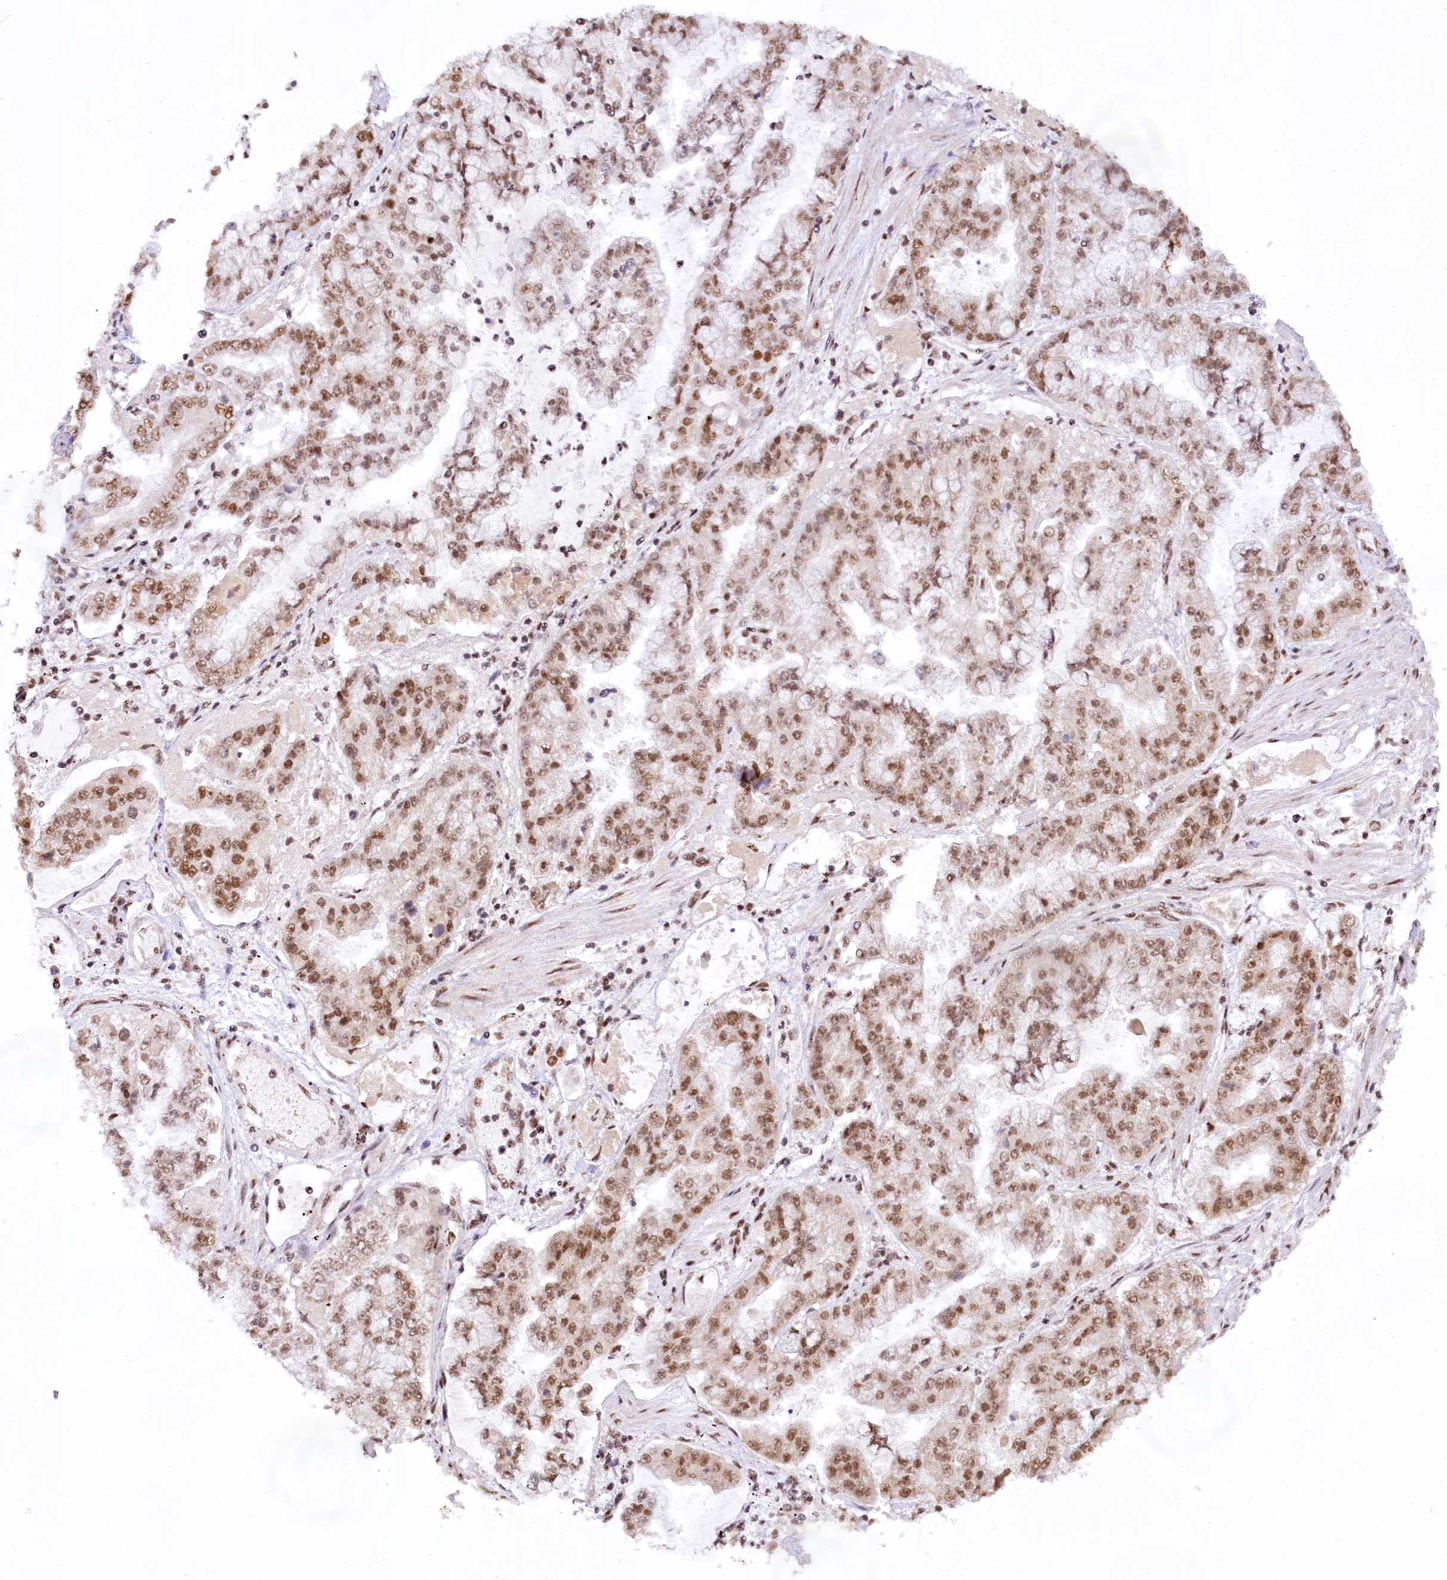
{"staining": {"intensity": "moderate", "quantity": ">75%", "location": "nuclear"}, "tissue": "stomach cancer", "cell_type": "Tumor cells", "image_type": "cancer", "snomed": [{"axis": "morphology", "description": "Adenocarcinoma, NOS"}, {"axis": "topography", "description": "Stomach"}], "caption": "The micrograph shows a brown stain indicating the presence of a protein in the nuclear of tumor cells in stomach cancer (adenocarcinoma).", "gene": "HIRA", "patient": {"sex": "male", "age": 76}}